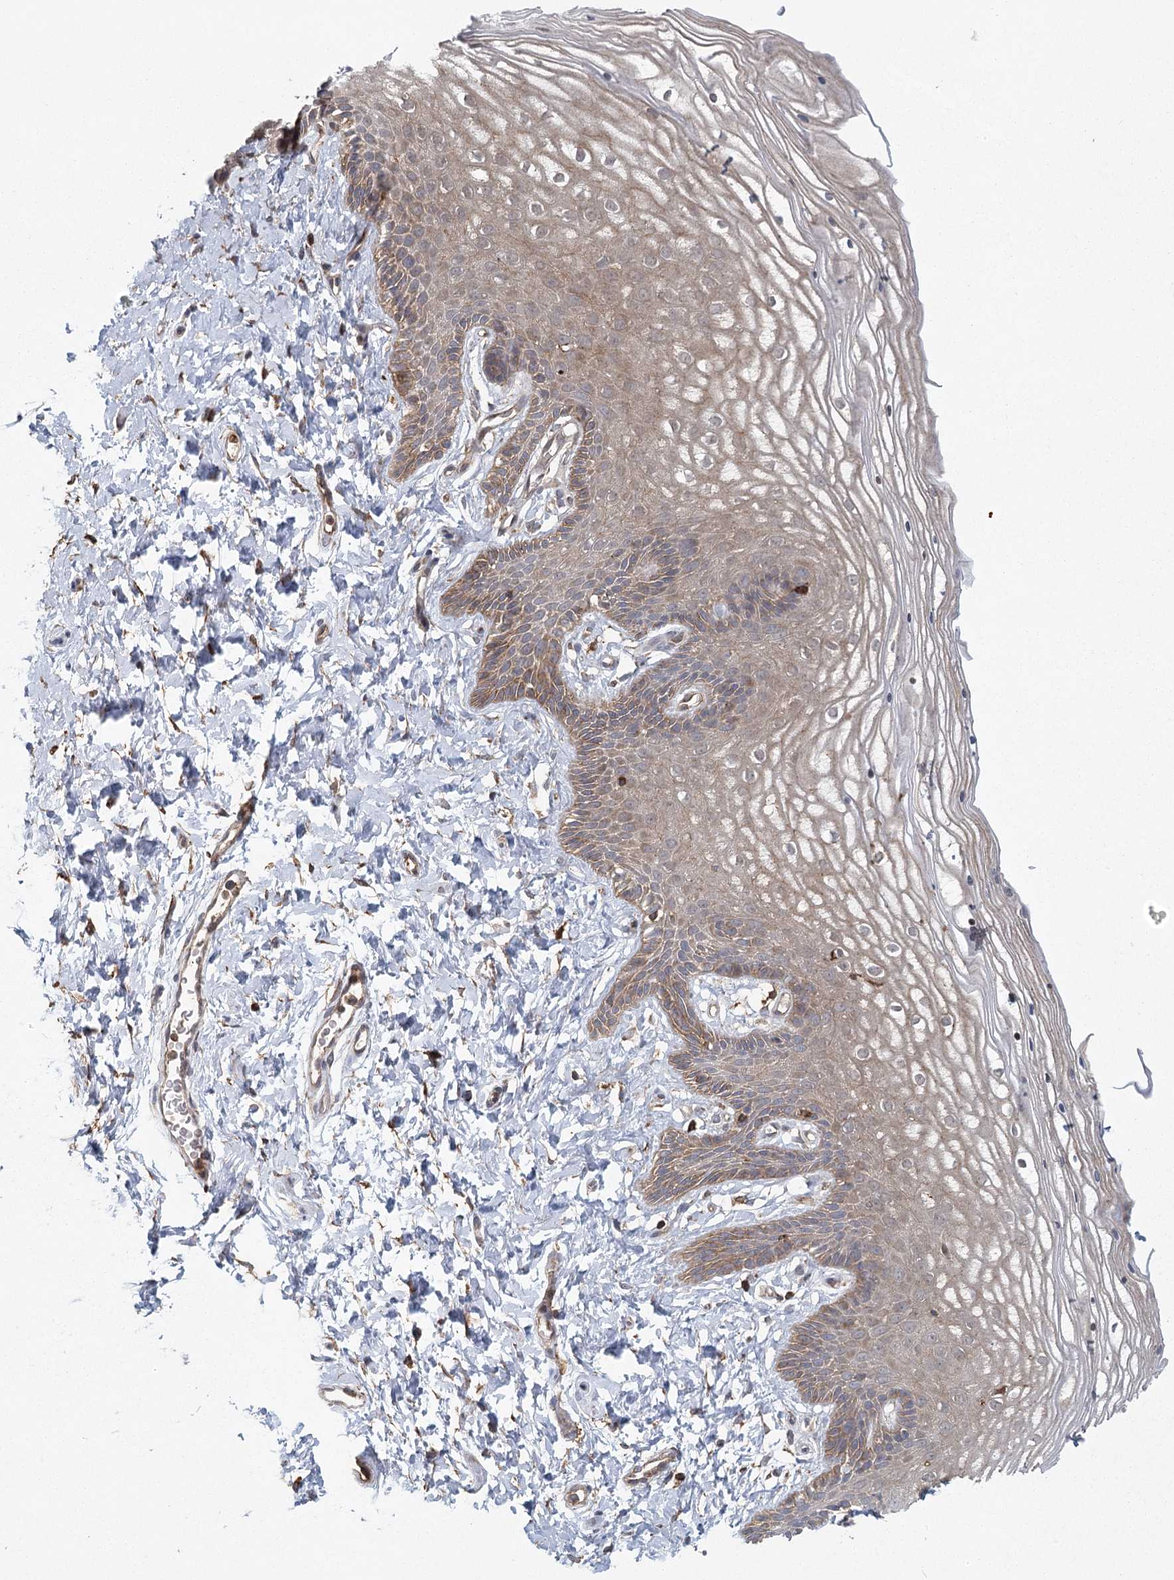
{"staining": {"intensity": "moderate", "quantity": "25%-75%", "location": "cytoplasmic/membranous"}, "tissue": "vagina", "cell_type": "Squamous epithelial cells", "image_type": "normal", "snomed": [{"axis": "morphology", "description": "Normal tissue, NOS"}, {"axis": "topography", "description": "Vagina"}, {"axis": "topography", "description": "Cervix"}], "caption": "High-power microscopy captured an immunohistochemistry (IHC) photomicrograph of unremarkable vagina, revealing moderate cytoplasmic/membranous staining in about 25%-75% of squamous epithelial cells. Nuclei are stained in blue.", "gene": "PLEKHA7", "patient": {"sex": "female", "age": 40}}